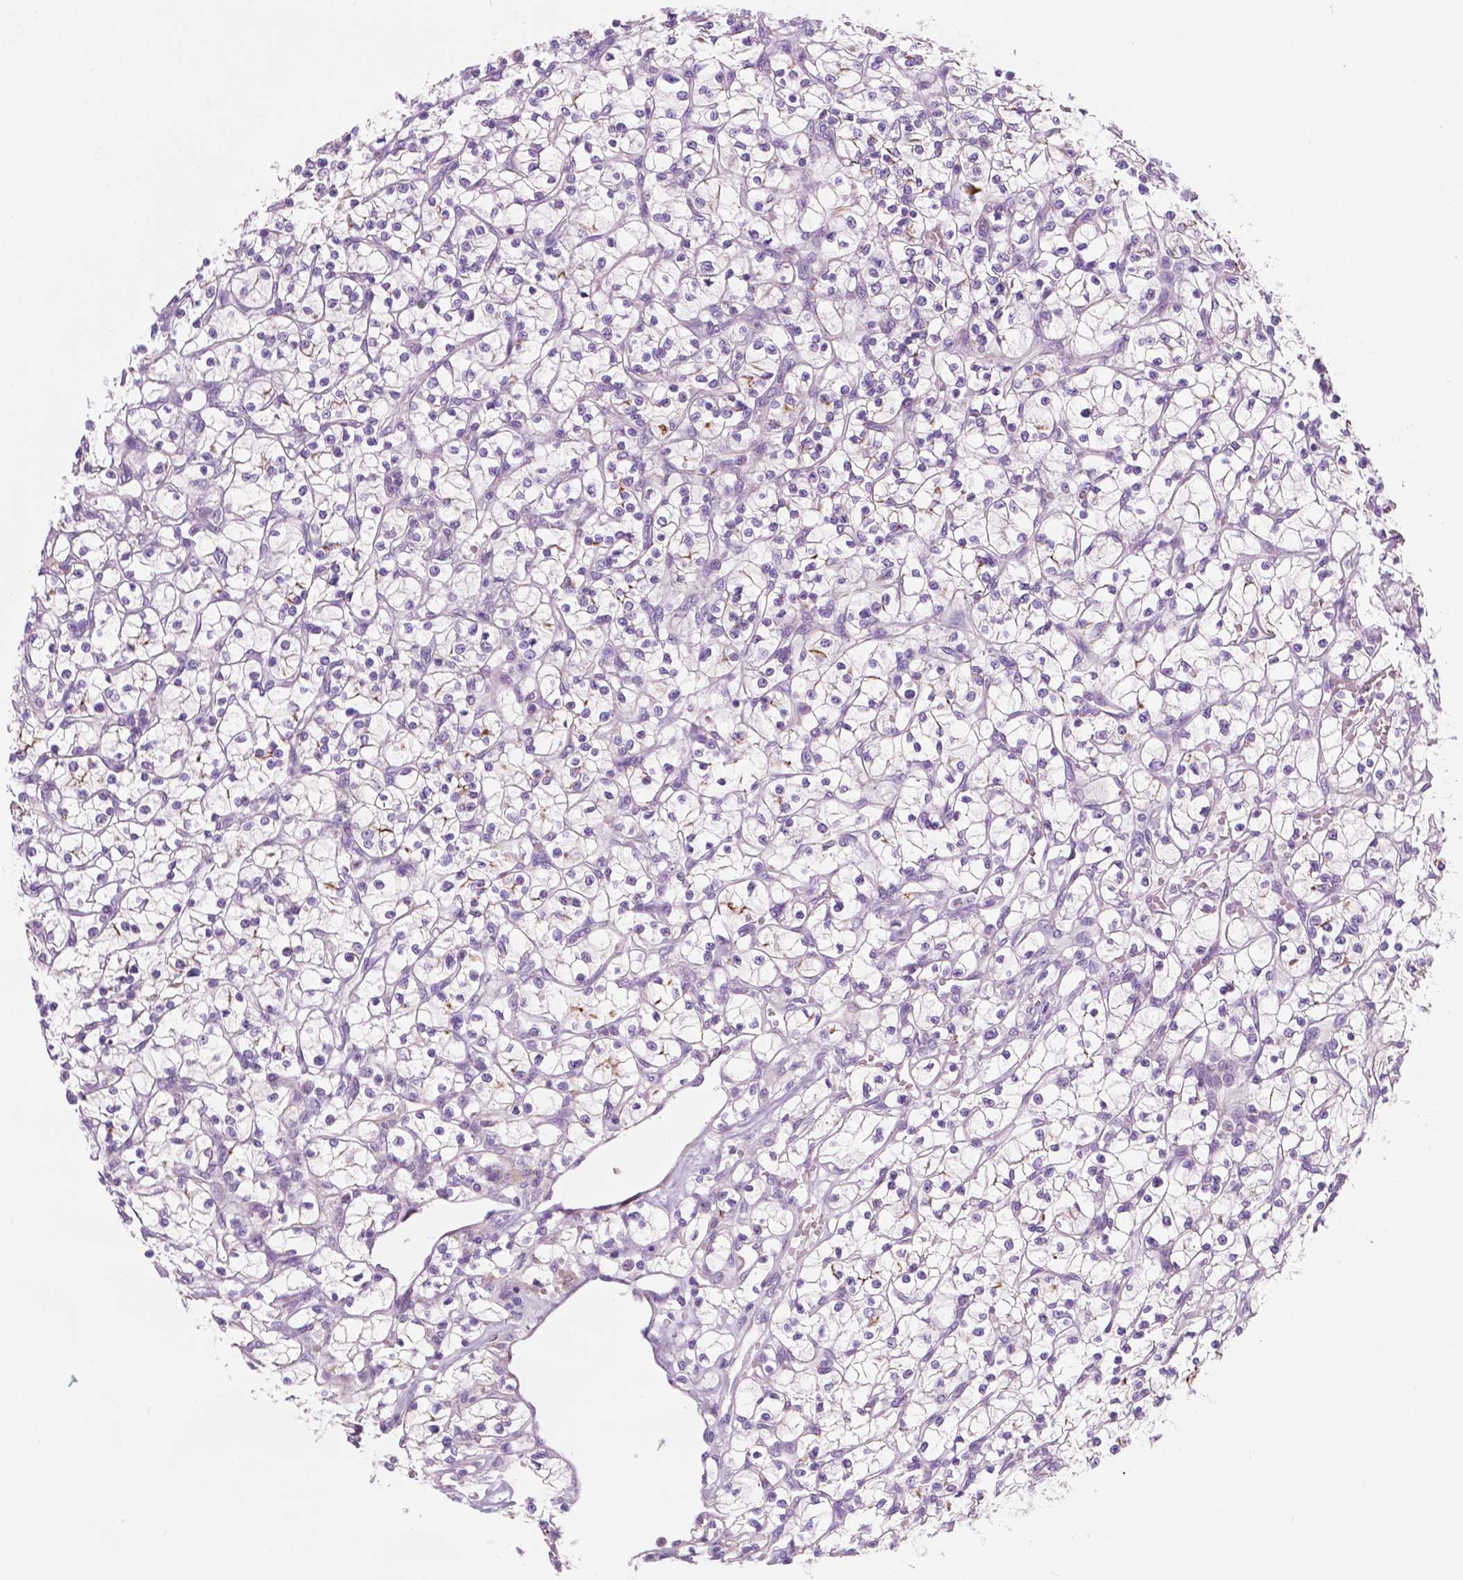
{"staining": {"intensity": "negative", "quantity": "none", "location": "none"}, "tissue": "renal cancer", "cell_type": "Tumor cells", "image_type": "cancer", "snomed": [{"axis": "morphology", "description": "Adenocarcinoma, NOS"}, {"axis": "topography", "description": "Kidney"}], "caption": "Renal adenocarcinoma was stained to show a protein in brown. There is no significant positivity in tumor cells.", "gene": "EPPK1", "patient": {"sex": "female", "age": 64}}